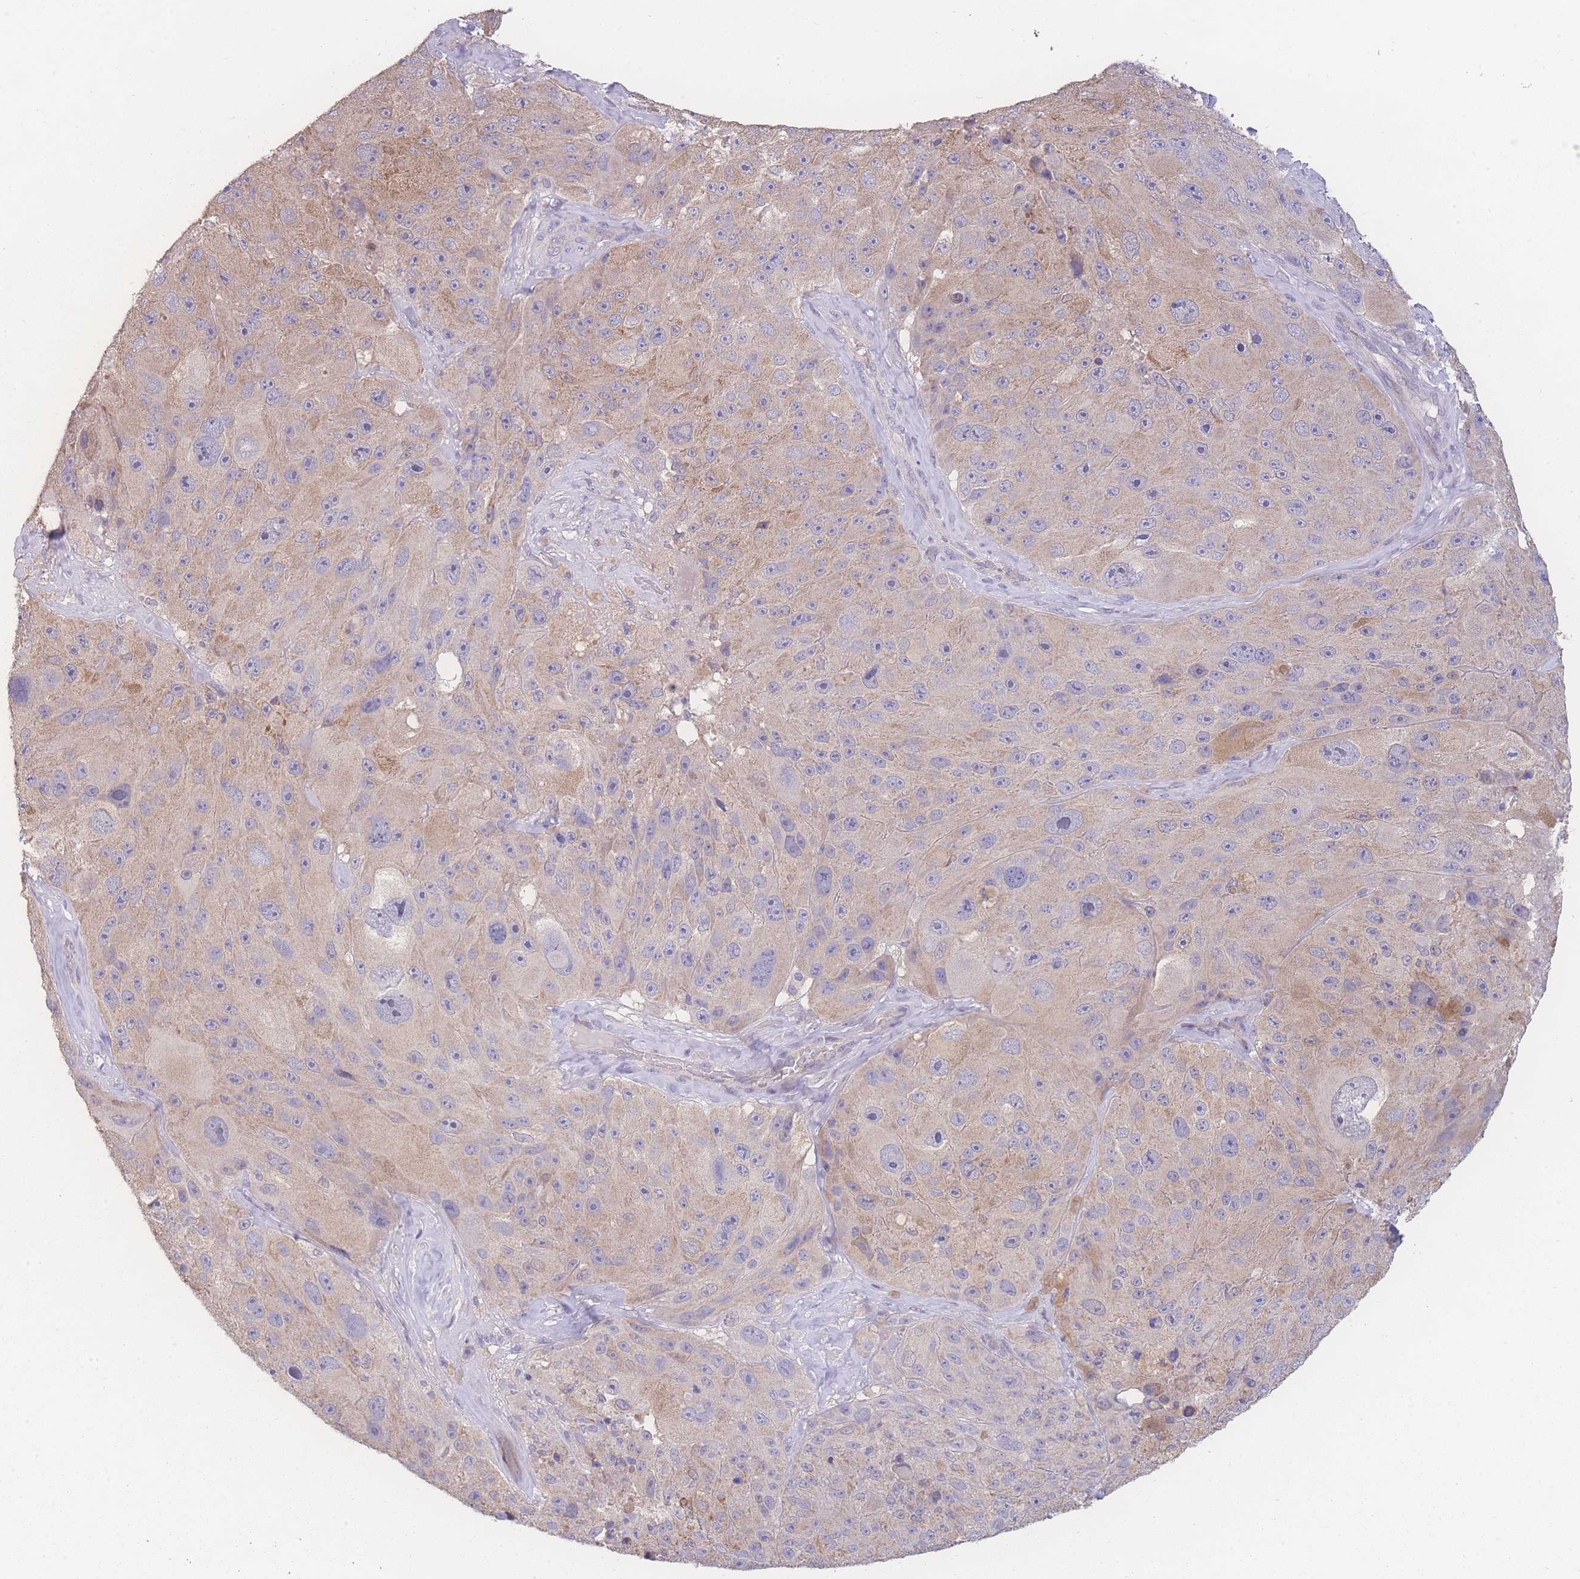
{"staining": {"intensity": "moderate", "quantity": ">75%", "location": "cytoplasmic/membranous"}, "tissue": "melanoma", "cell_type": "Tumor cells", "image_type": "cancer", "snomed": [{"axis": "morphology", "description": "Malignant melanoma, Metastatic site"}, {"axis": "topography", "description": "Lymph node"}], "caption": "IHC (DAB) staining of malignant melanoma (metastatic site) demonstrates moderate cytoplasmic/membranous protein positivity in approximately >75% of tumor cells. Using DAB (3,3'-diaminobenzidine) (brown) and hematoxylin (blue) stains, captured at high magnification using brightfield microscopy.", "gene": "GIPR", "patient": {"sex": "male", "age": 62}}